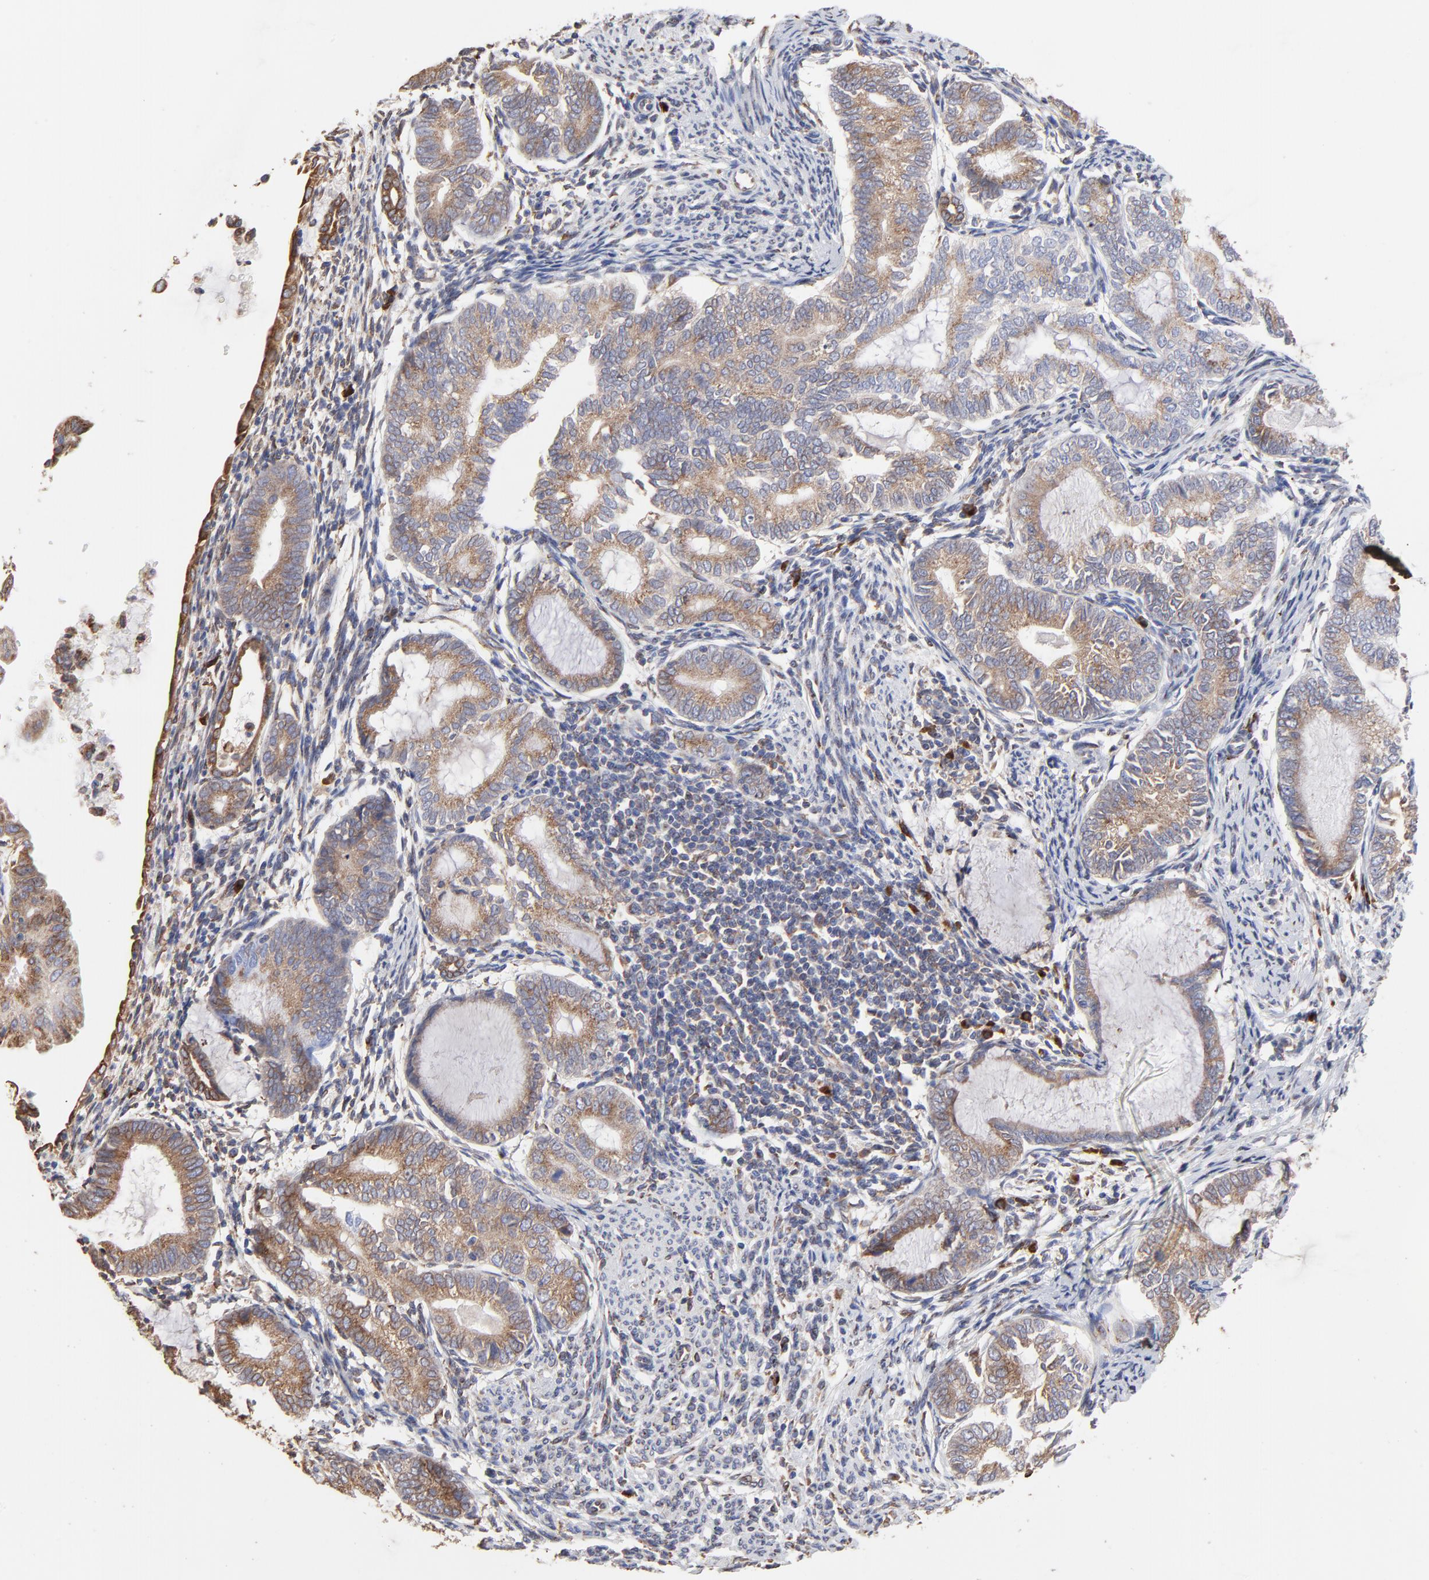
{"staining": {"intensity": "moderate", "quantity": ">75%", "location": "cytoplasmic/membranous"}, "tissue": "endometrial cancer", "cell_type": "Tumor cells", "image_type": "cancer", "snomed": [{"axis": "morphology", "description": "Adenocarcinoma, NOS"}, {"axis": "topography", "description": "Endometrium"}], "caption": "Protein staining reveals moderate cytoplasmic/membranous staining in about >75% of tumor cells in endometrial adenocarcinoma.", "gene": "LMAN1", "patient": {"sex": "female", "age": 63}}